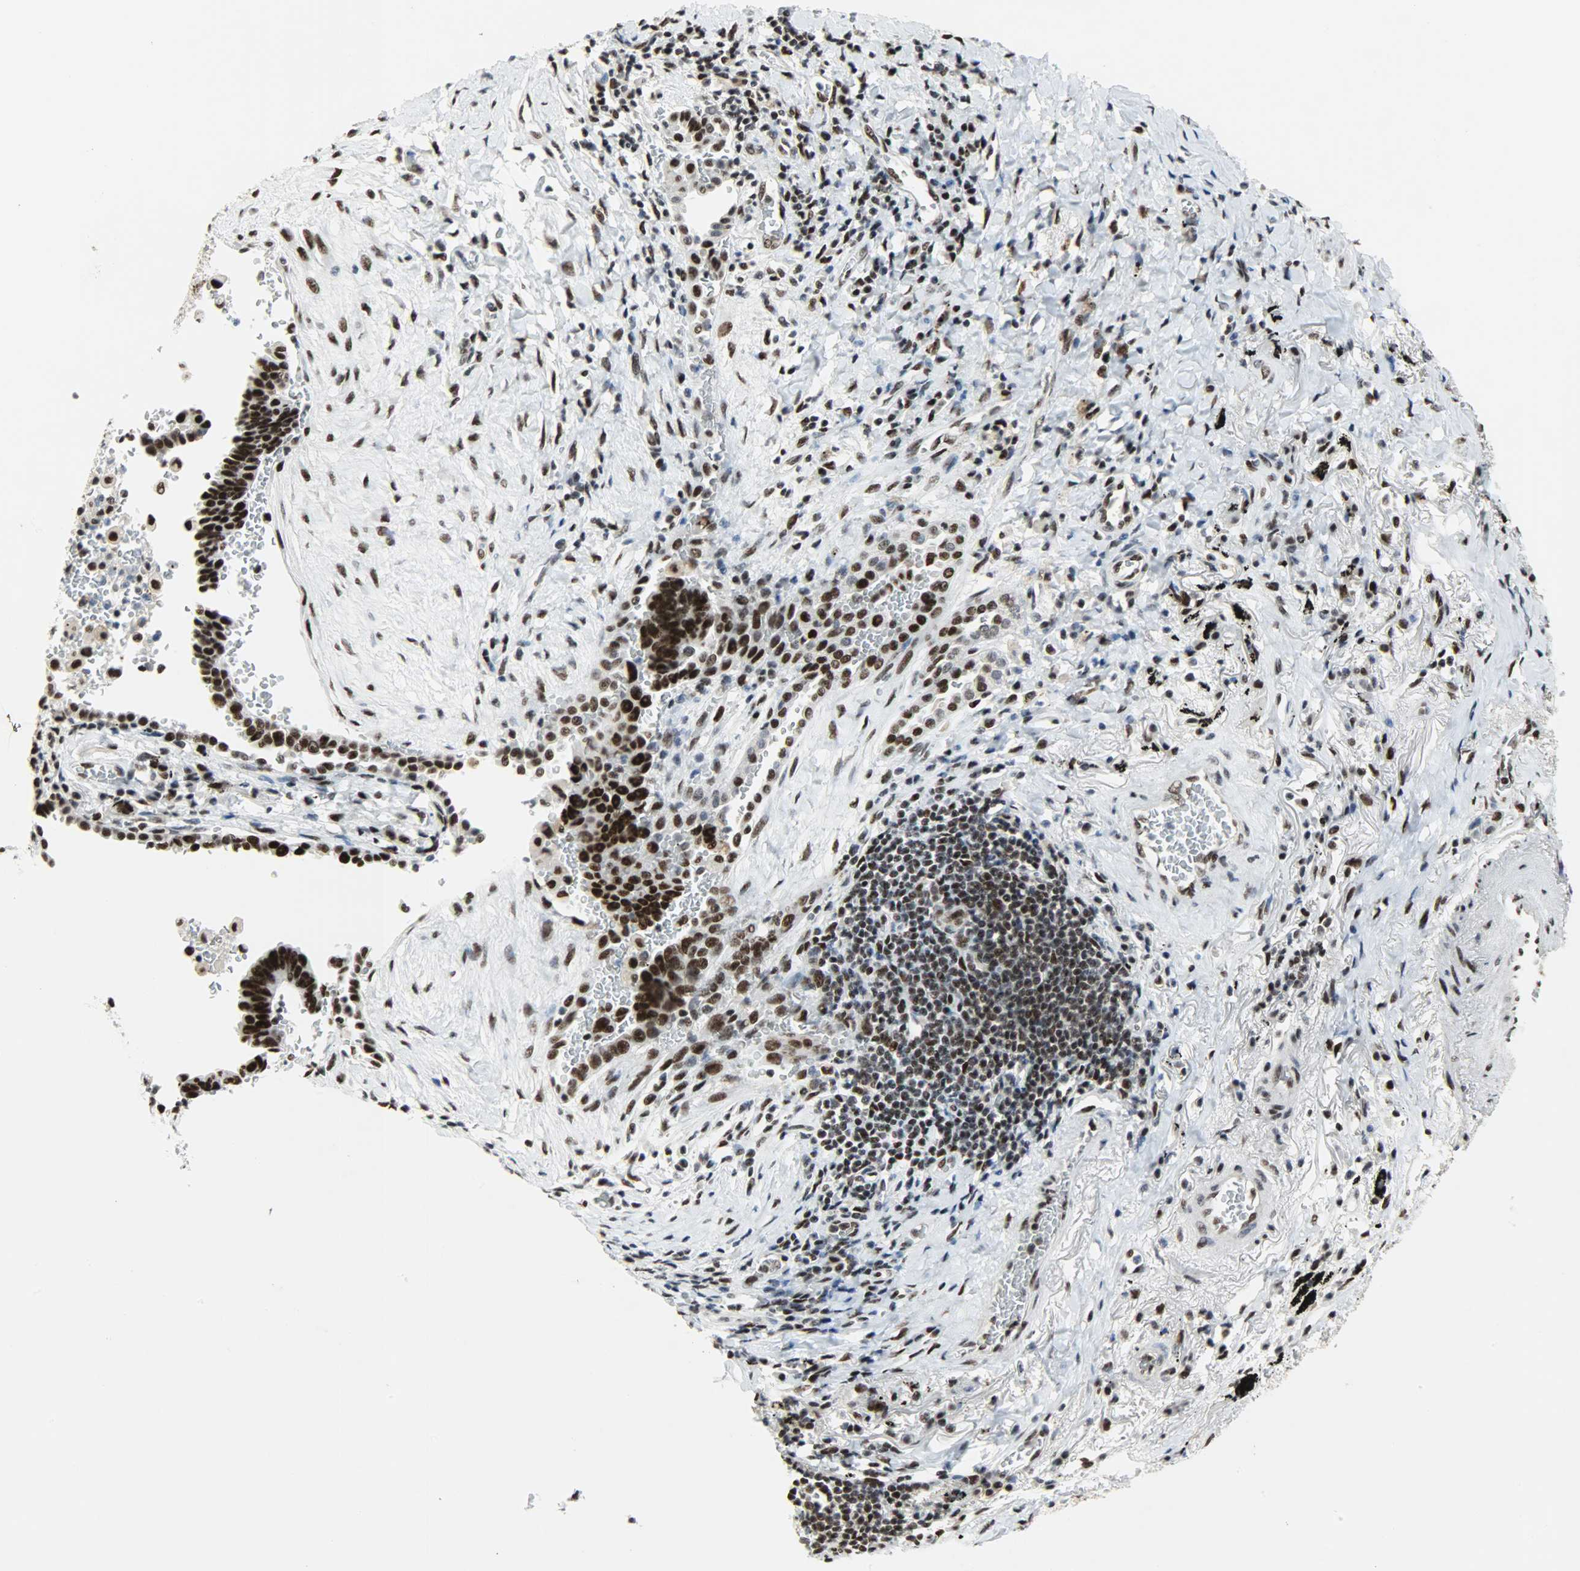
{"staining": {"intensity": "strong", "quantity": ">75%", "location": "nuclear"}, "tissue": "lung cancer", "cell_type": "Tumor cells", "image_type": "cancer", "snomed": [{"axis": "morphology", "description": "Adenocarcinoma, NOS"}, {"axis": "topography", "description": "Lung"}], "caption": "This histopathology image reveals immunohistochemistry (IHC) staining of human lung cancer, with high strong nuclear positivity in about >75% of tumor cells.", "gene": "SSB", "patient": {"sex": "female", "age": 64}}